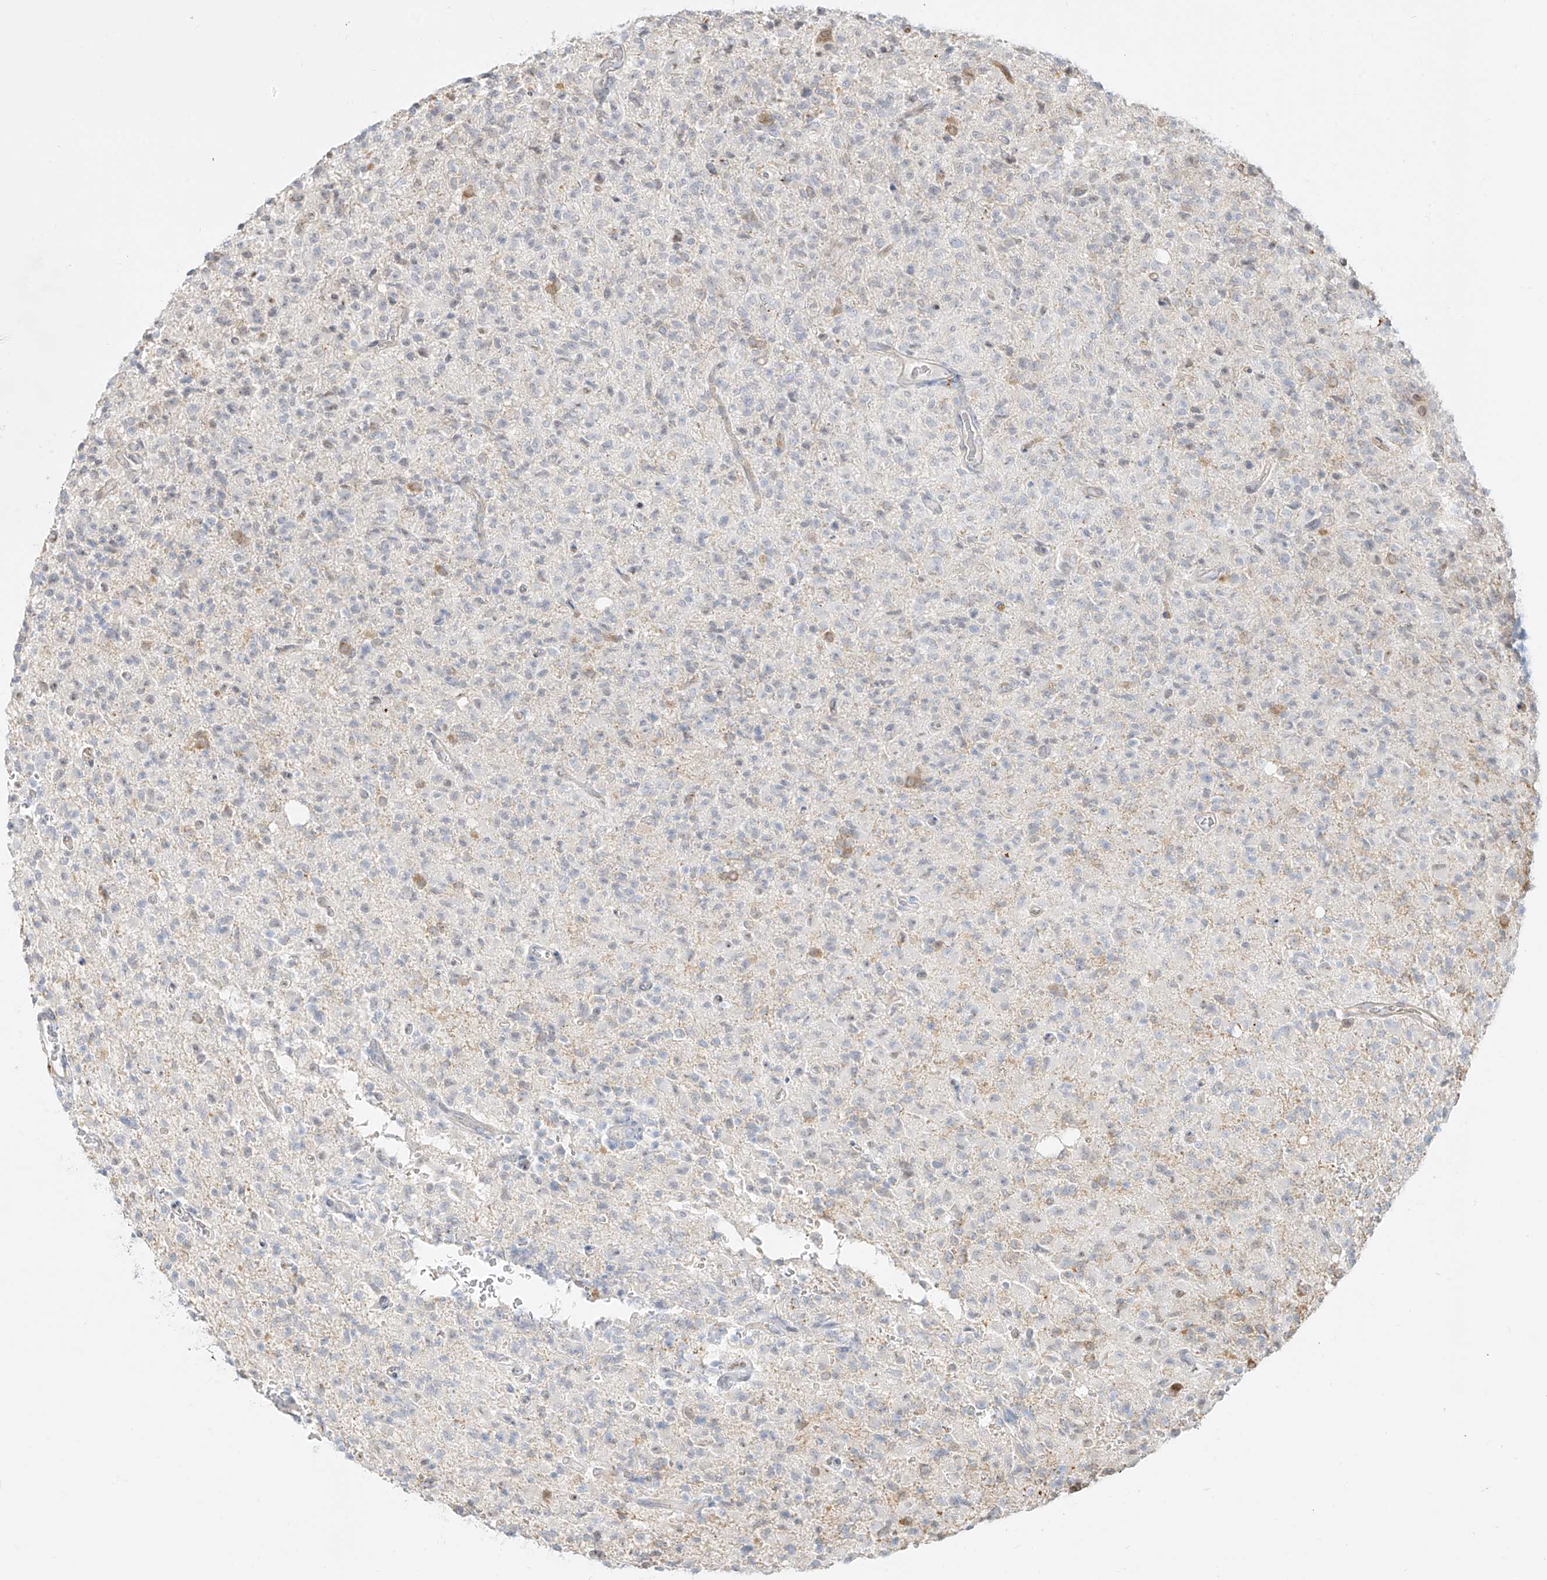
{"staining": {"intensity": "negative", "quantity": "none", "location": "none"}, "tissue": "glioma", "cell_type": "Tumor cells", "image_type": "cancer", "snomed": [{"axis": "morphology", "description": "Glioma, malignant, High grade"}, {"axis": "topography", "description": "Brain"}], "caption": "Tumor cells show no significant staining in malignant high-grade glioma.", "gene": "NHSL1", "patient": {"sex": "female", "age": 57}}